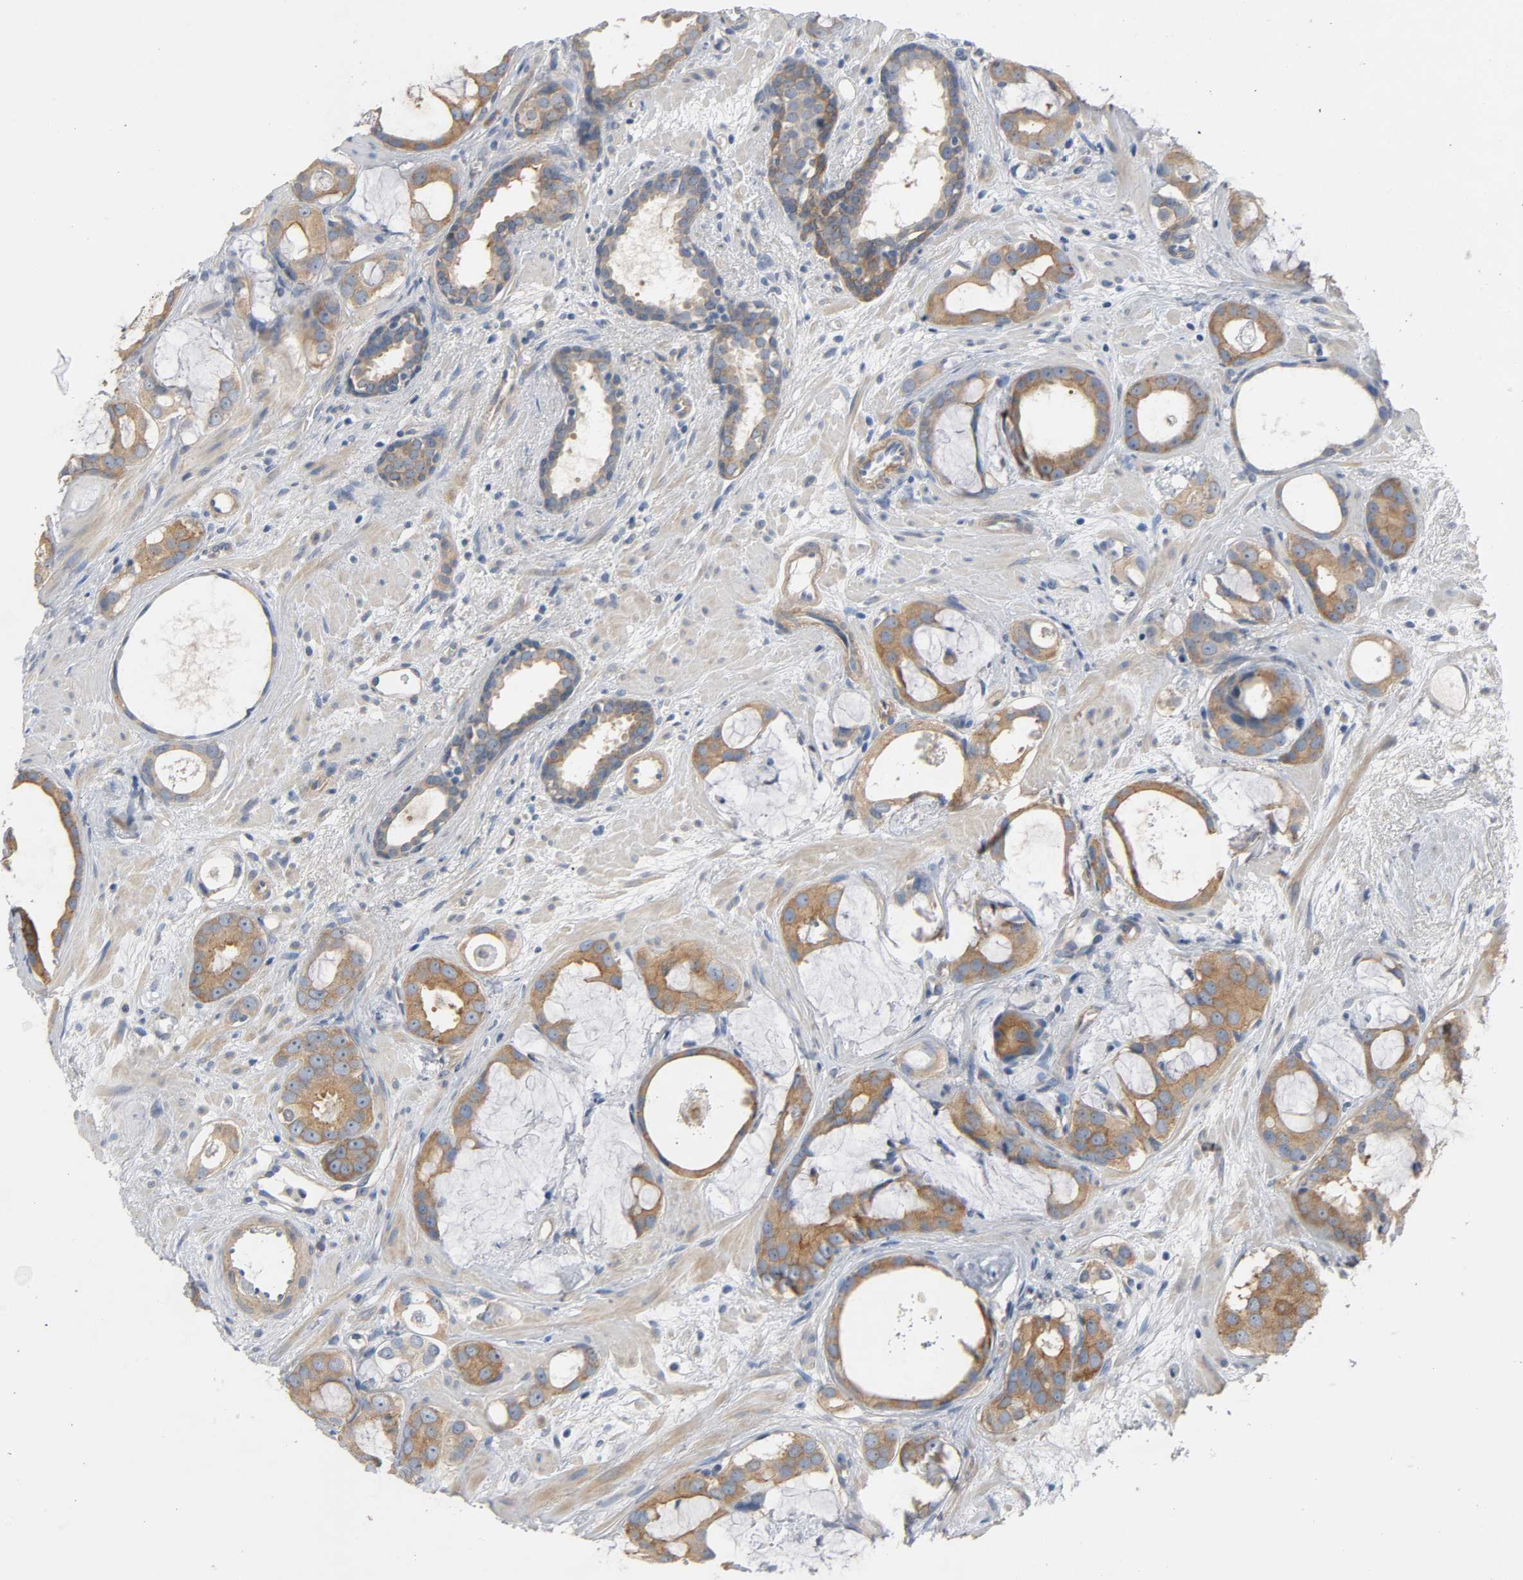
{"staining": {"intensity": "moderate", "quantity": ">75%", "location": "cytoplasmic/membranous"}, "tissue": "prostate cancer", "cell_type": "Tumor cells", "image_type": "cancer", "snomed": [{"axis": "morphology", "description": "Adenocarcinoma, Low grade"}, {"axis": "topography", "description": "Prostate"}], "caption": "The histopathology image demonstrates immunohistochemical staining of prostate adenocarcinoma (low-grade). There is moderate cytoplasmic/membranous positivity is identified in approximately >75% of tumor cells.", "gene": "ARPC1A", "patient": {"sex": "male", "age": 57}}